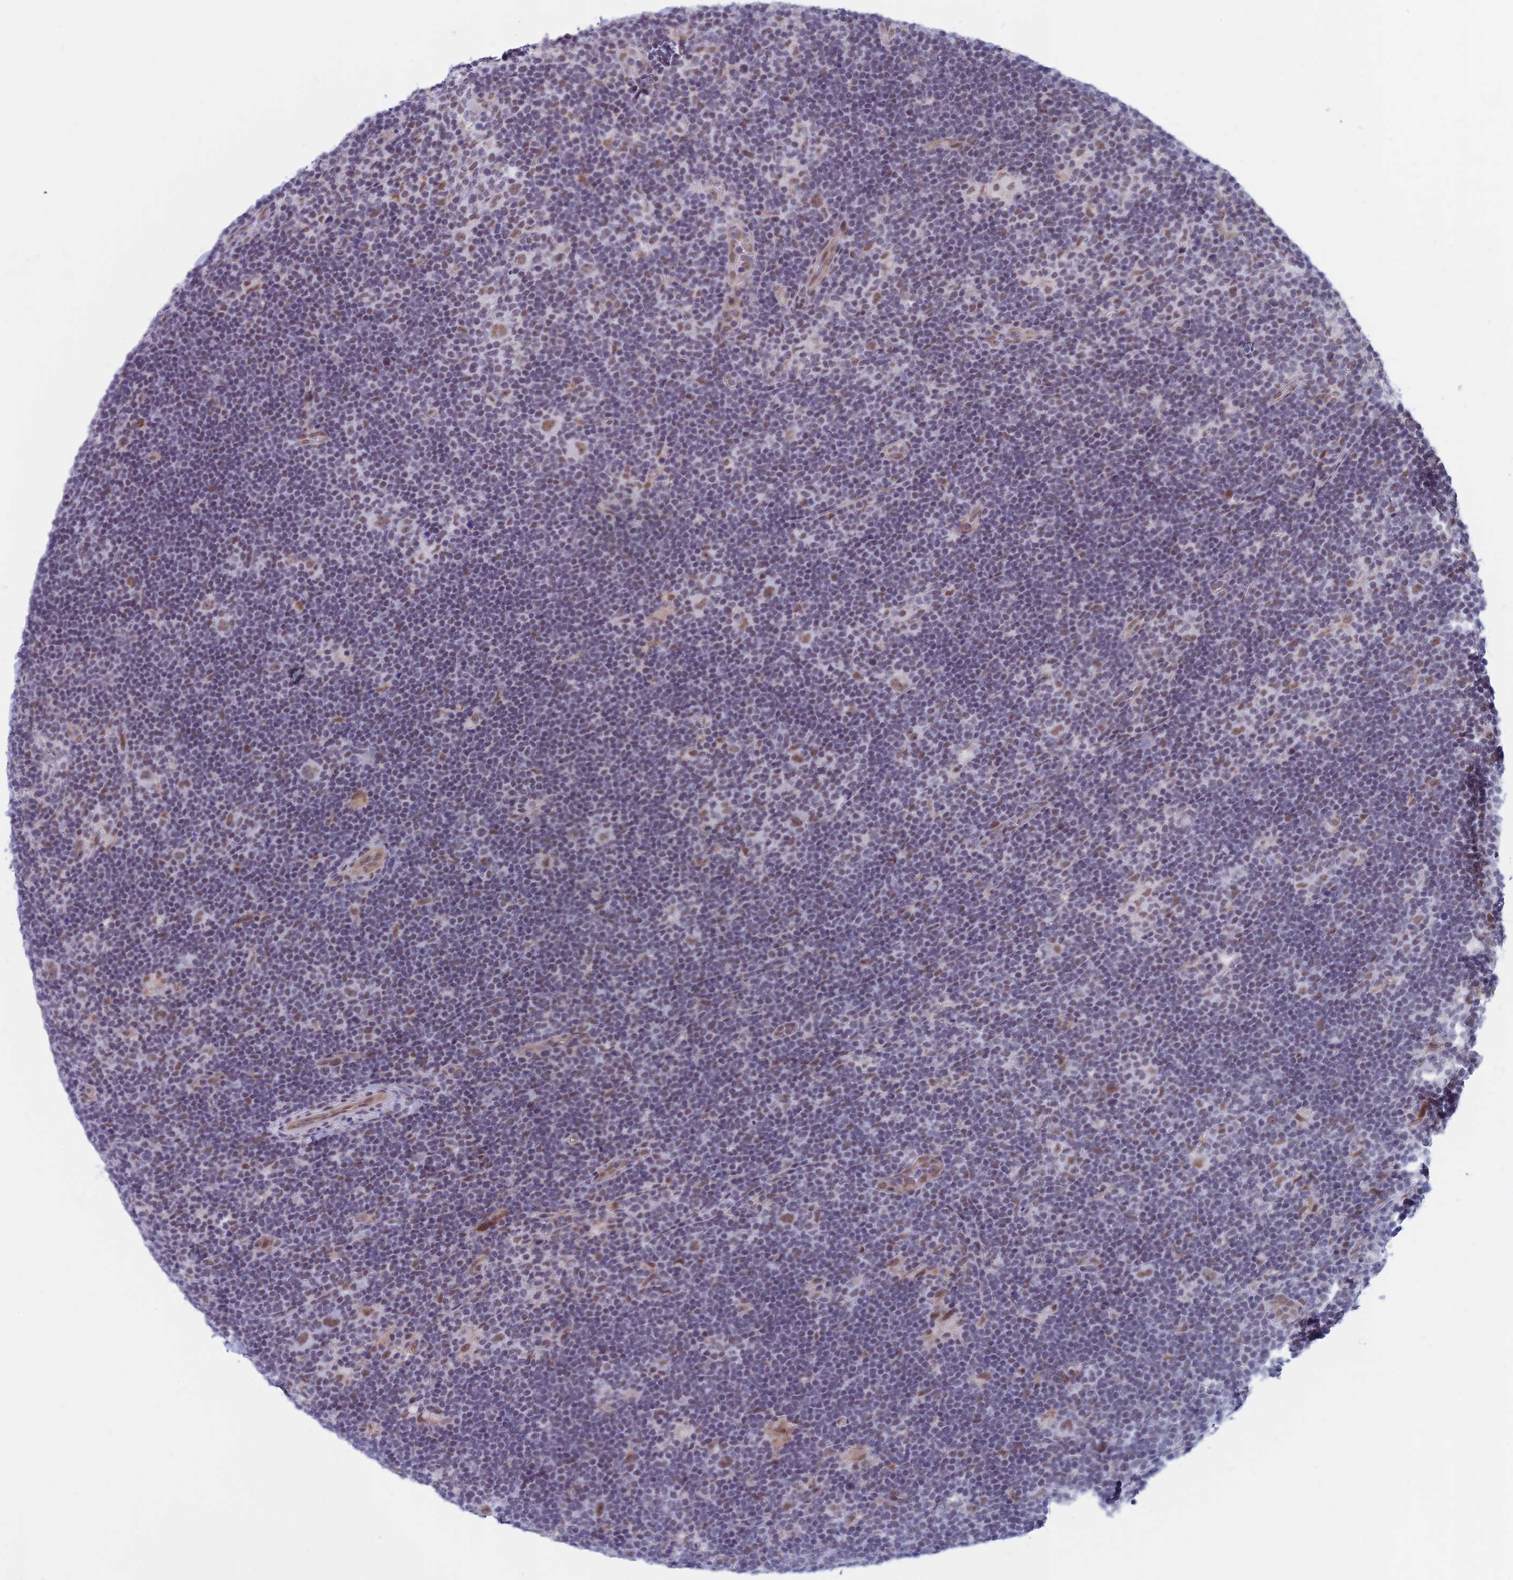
{"staining": {"intensity": "moderate", "quantity": ">75%", "location": "nuclear"}, "tissue": "lymphoma", "cell_type": "Tumor cells", "image_type": "cancer", "snomed": [{"axis": "morphology", "description": "Hodgkin's disease, NOS"}, {"axis": "topography", "description": "Lymph node"}], "caption": "Brown immunohistochemical staining in Hodgkin's disease displays moderate nuclear expression in approximately >75% of tumor cells. (Stains: DAB in brown, nuclei in blue, Microscopy: brightfield microscopy at high magnification).", "gene": "ASH2L", "patient": {"sex": "female", "age": 57}}